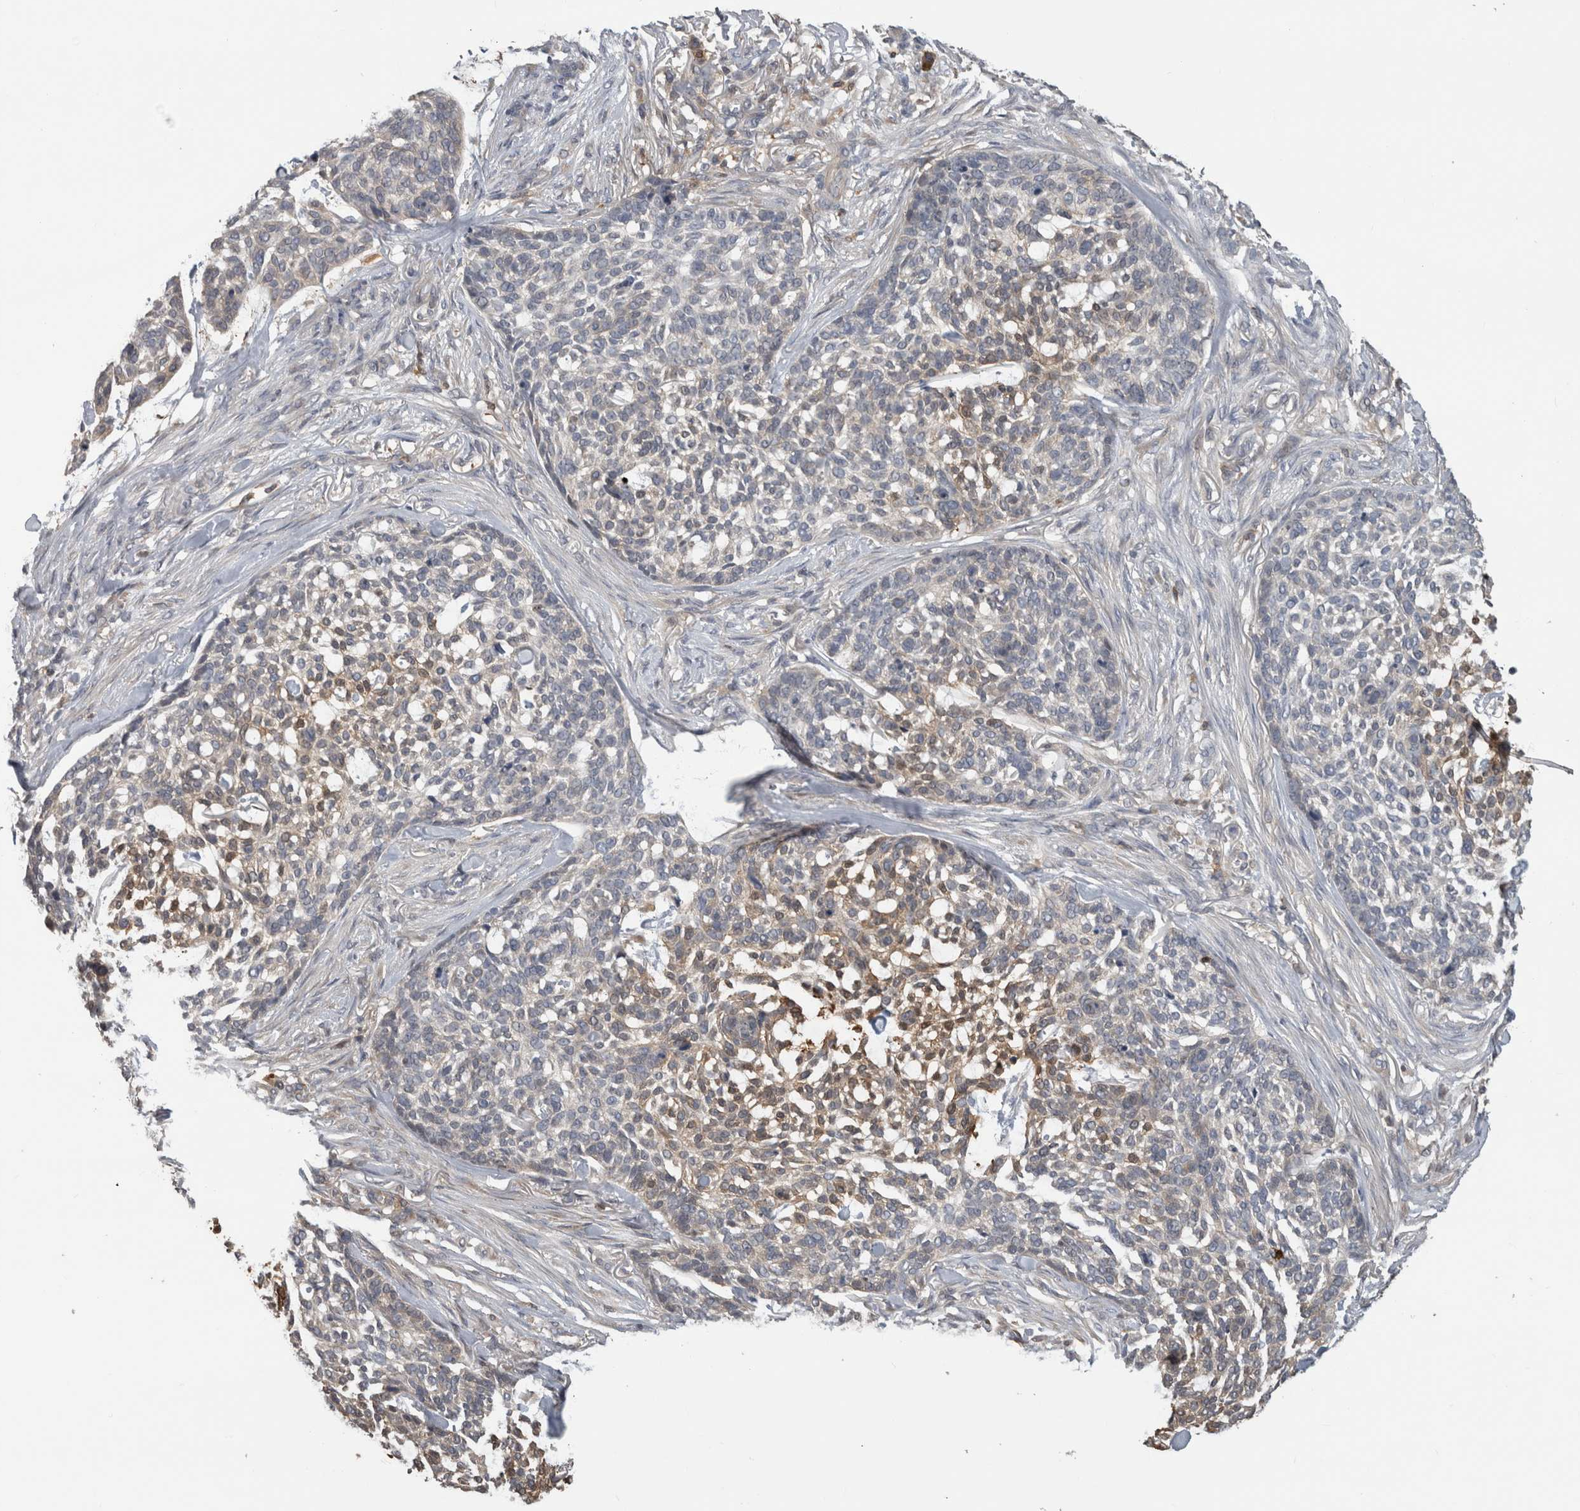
{"staining": {"intensity": "weak", "quantity": "<25%", "location": "cytoplasmic/membranous"}, "tissue": "skin cancer", "cell_type": "Tumor cells", "image_type": "cancer", "snomed": [{"axis": "morphology", "description": "Basal cell carcinoma"}, {"axis": "topography", "description": "Skin"}], "caption": "Tumor cells are negative for protein expression in human skin basal cell carcinoma.", "gene": "USH1G", "patient": {"sex": "female", "age": 64}}